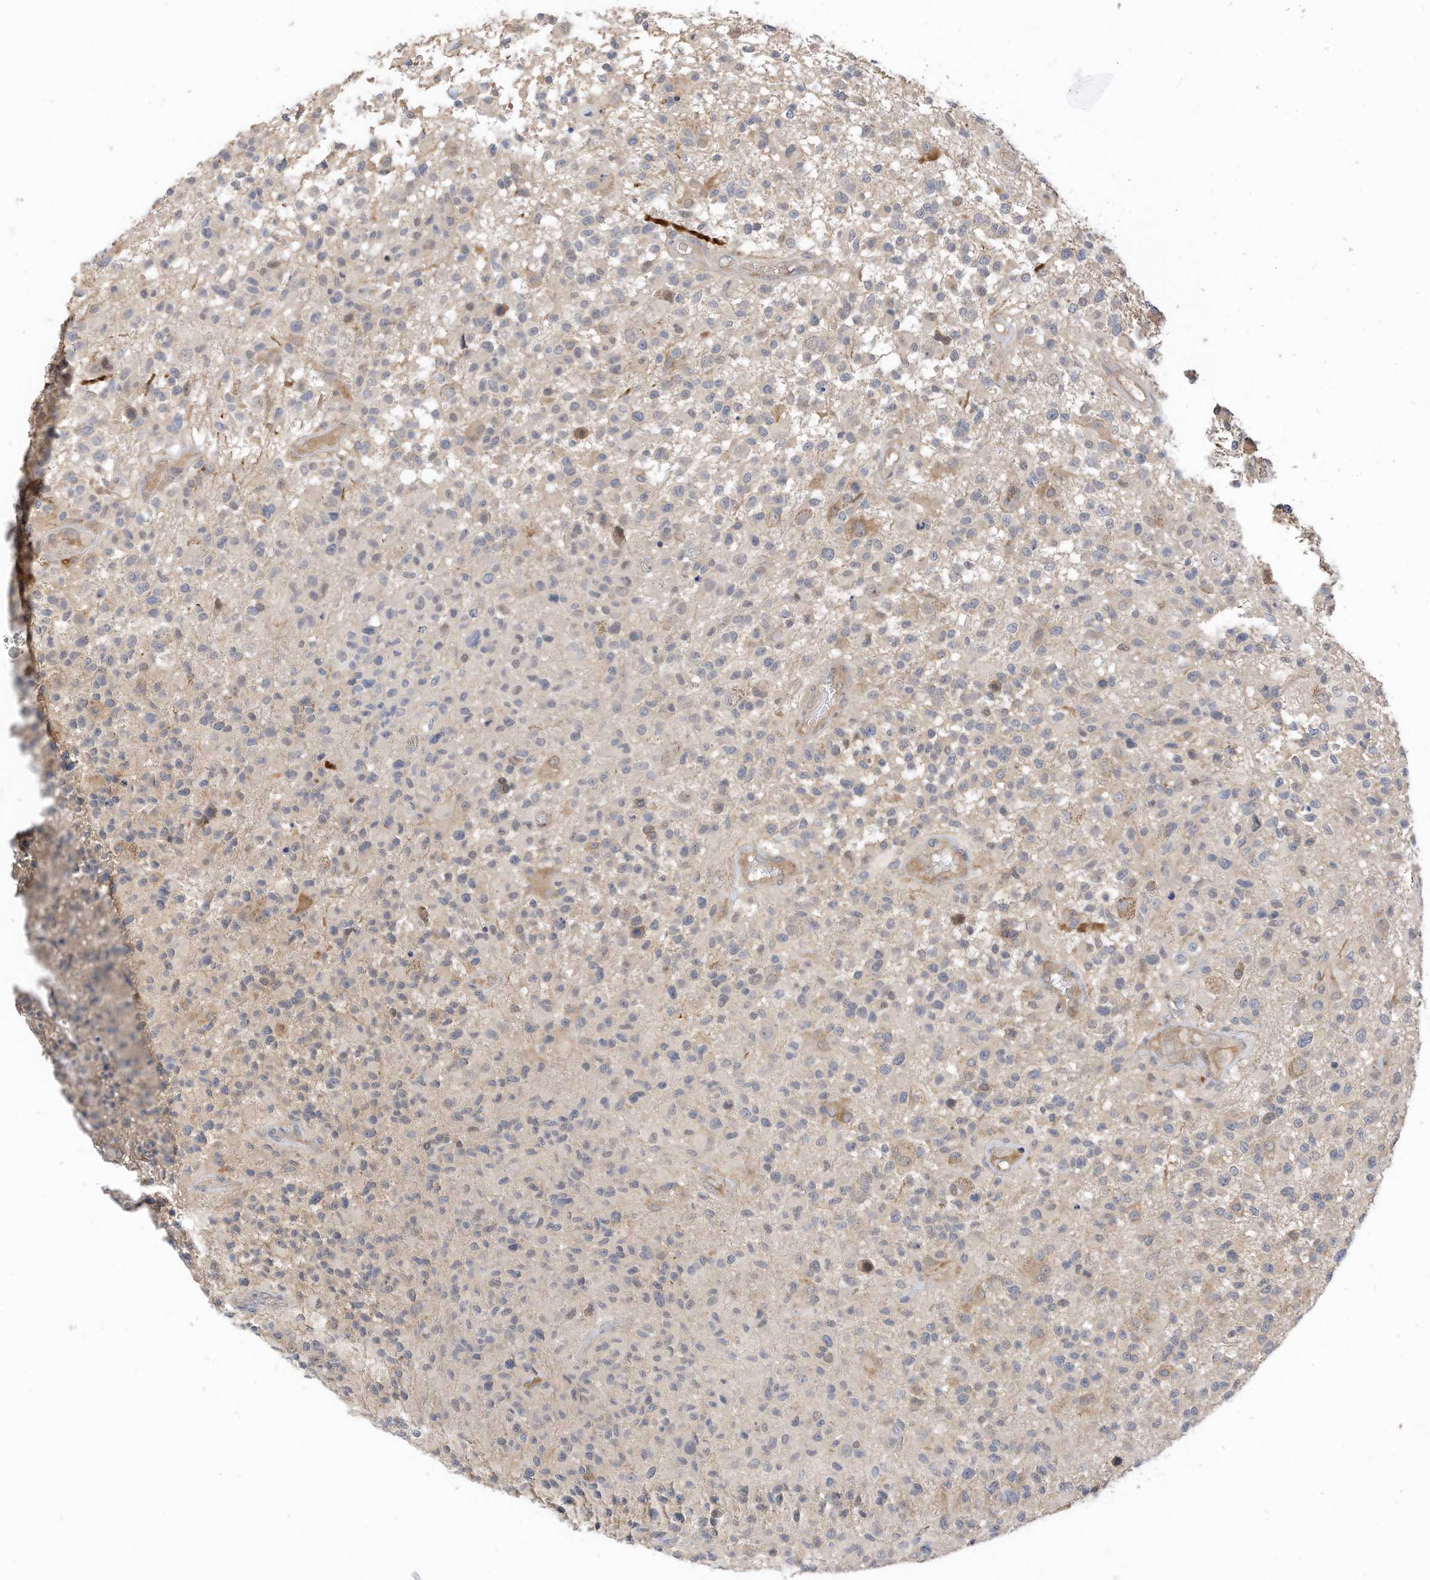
{"staining": {"intensity": "negative", "quantity": "none", "location": "none"}, "tissue": "glioma", "cell_type": "Tumor cells", "image_type": "cancer", "snomed": [{"axis": "morphology", "description": "Glioma, malignant, High grade"}, {"axis": "morphology", "description": "Glioblastoma, NOS"}, {"axis": "topography", "description": "Brain"}], "caption": "Immunohistochemical staining of human glioma exhibits no significant positivity in tumor cells.", "gene": "REC8", "patient": {"sex": "male", "age": 60}}